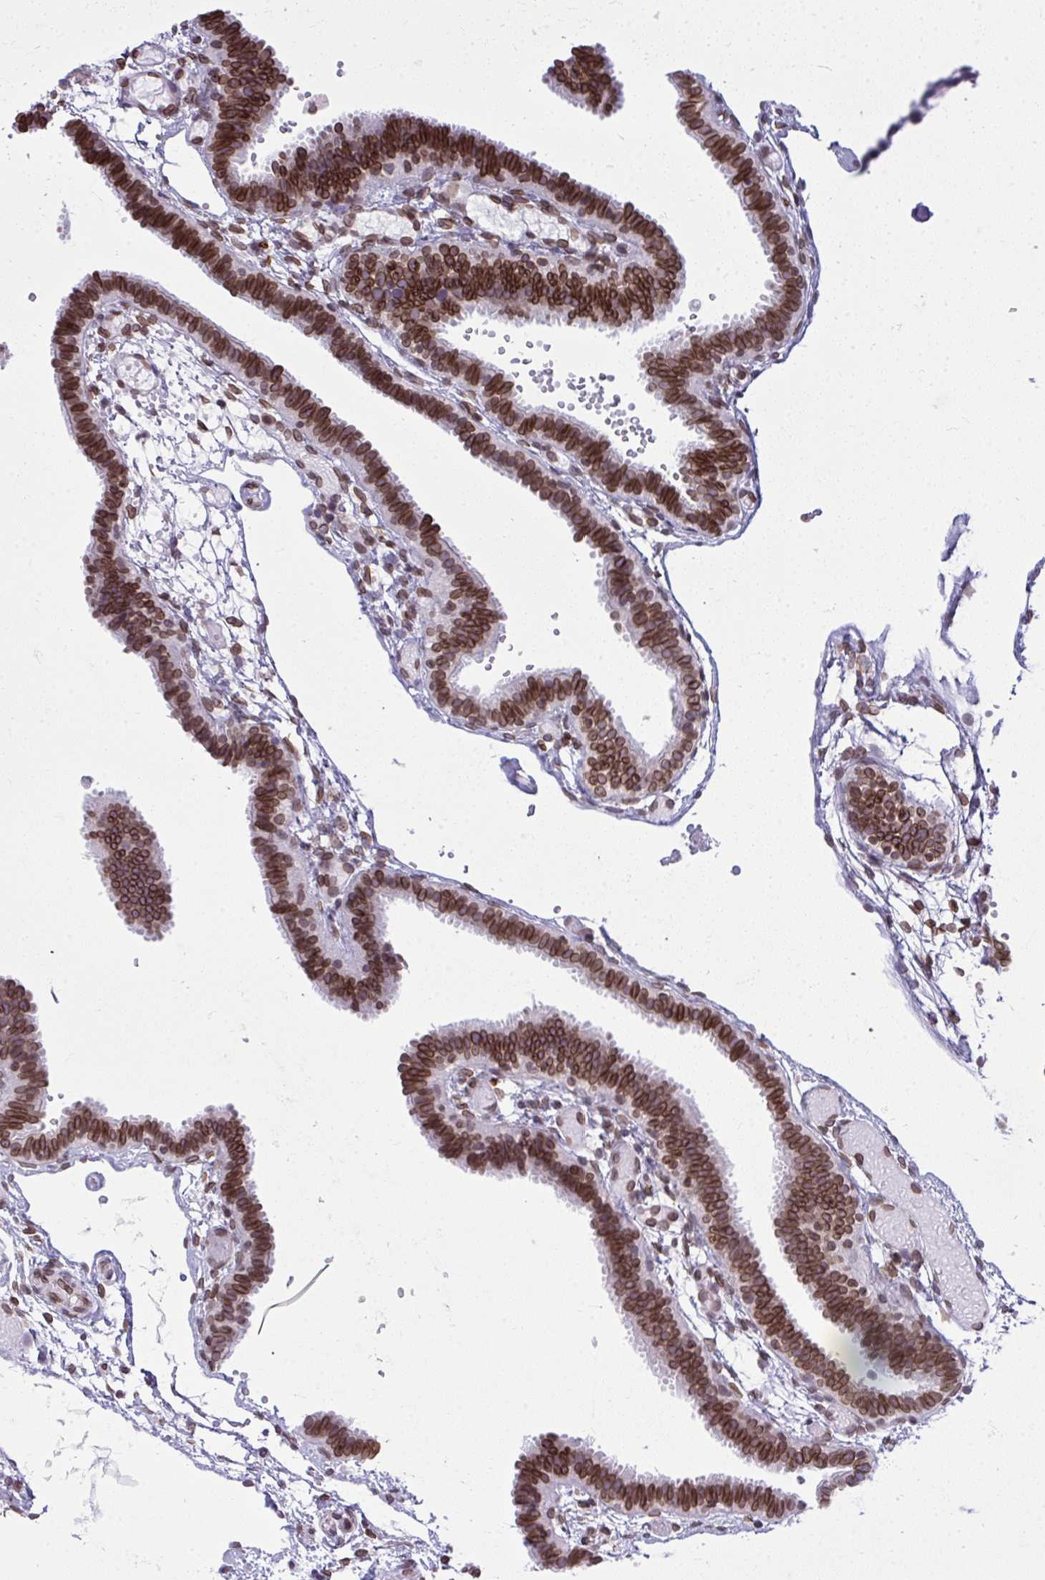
{"staining": {"intensity": "strong", "quantity": ">75%", "location": "cytoplasmic/membranous,nuclear"}, "tissue": "fallopian tube", "cell_type": "Glandular cells", "image_type": "normal", "snomed": [{"axis": "morphology", "description": "Normal tissue, NOS"}, {"axis": "topography", "description": "Fallopian tube"}], "caption": "Approximately >75% of glandular cells in benign human fallopian tube demonstrate strong cytoplasmic/membranous,nuclear protein positivity as visualized by brown immunohistochemical staining.", "gene": "LMNB2", "patient": {"sex": "female", "age": 37}}